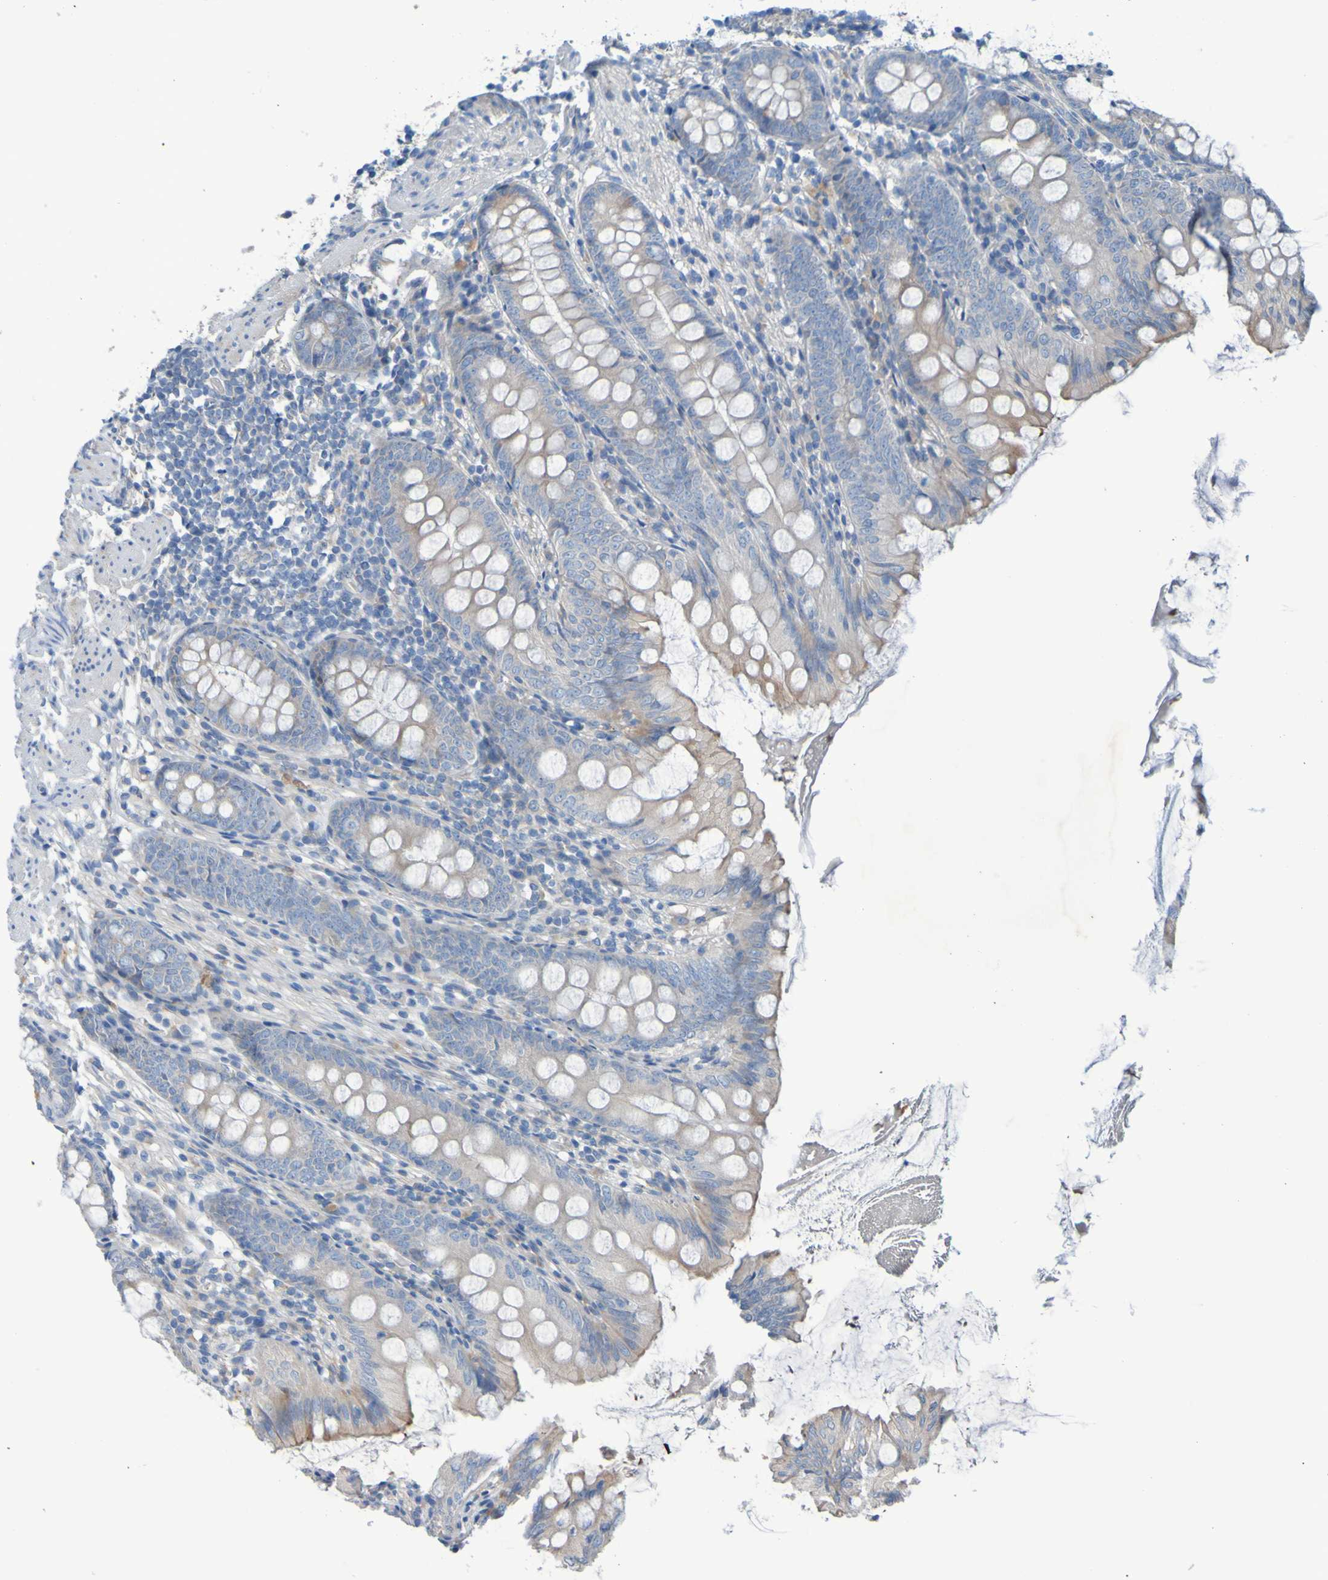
{"staining": {"intensity": "moderate", "quantity": ">75%", "location": "cytoplasmic/membranous"}, "tissue": "appendix", "cell_type": "Glandular cells", "image_type": "normal", "snomed": [{"axis": "morphology", "description": "Normal tissue, NOS"}, {"axis": "topography", "description": "Appendix"}], "caption": "A micrograph of appendix stained for a protein displays moderate cytoplasmic/membranous brown staining in glandular cells.", "gene": "NPRL3", "patient": {"sex": "female", "age": 77}}